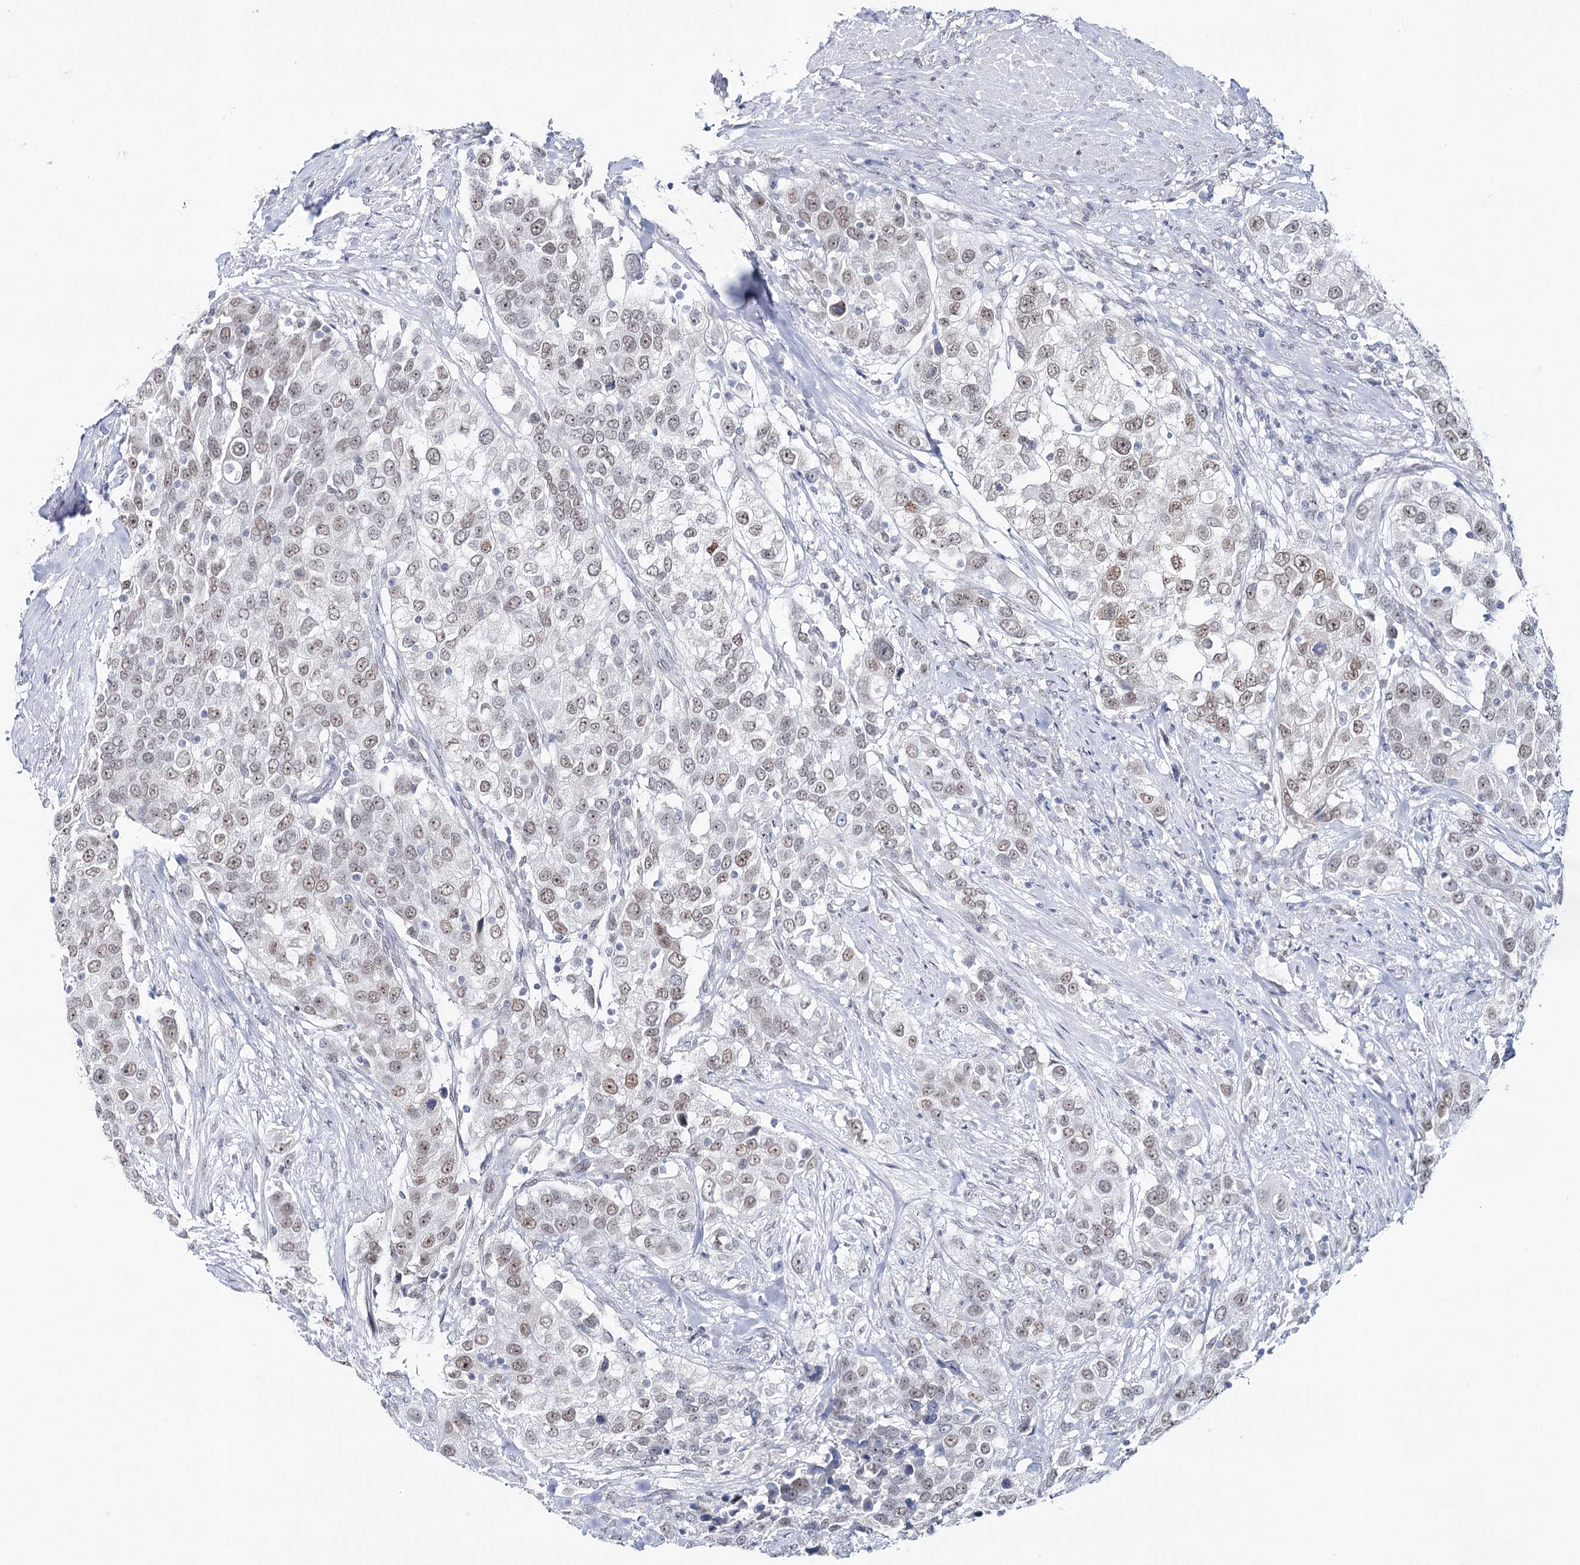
{"staining": {"intensity": "weak", "quantity": ">75%", "location": "nuclear"}, "tissue": "urothelial cancer", "cell_type": "Tumor cells", "image_type": "cancer", "snomed": [{"axis": "morphology", "description": "Urothelial carcinoma, High grade"}, {"axis": "topography", "description": "Urinary bladder"}], "caption": "A brown stain highlights weak nuclear positivity of a protein in high-grade urothelial carcinoma tumor cells.", "gene": "ZC3H8", "patient": {"sex": "female", "age": 80}}